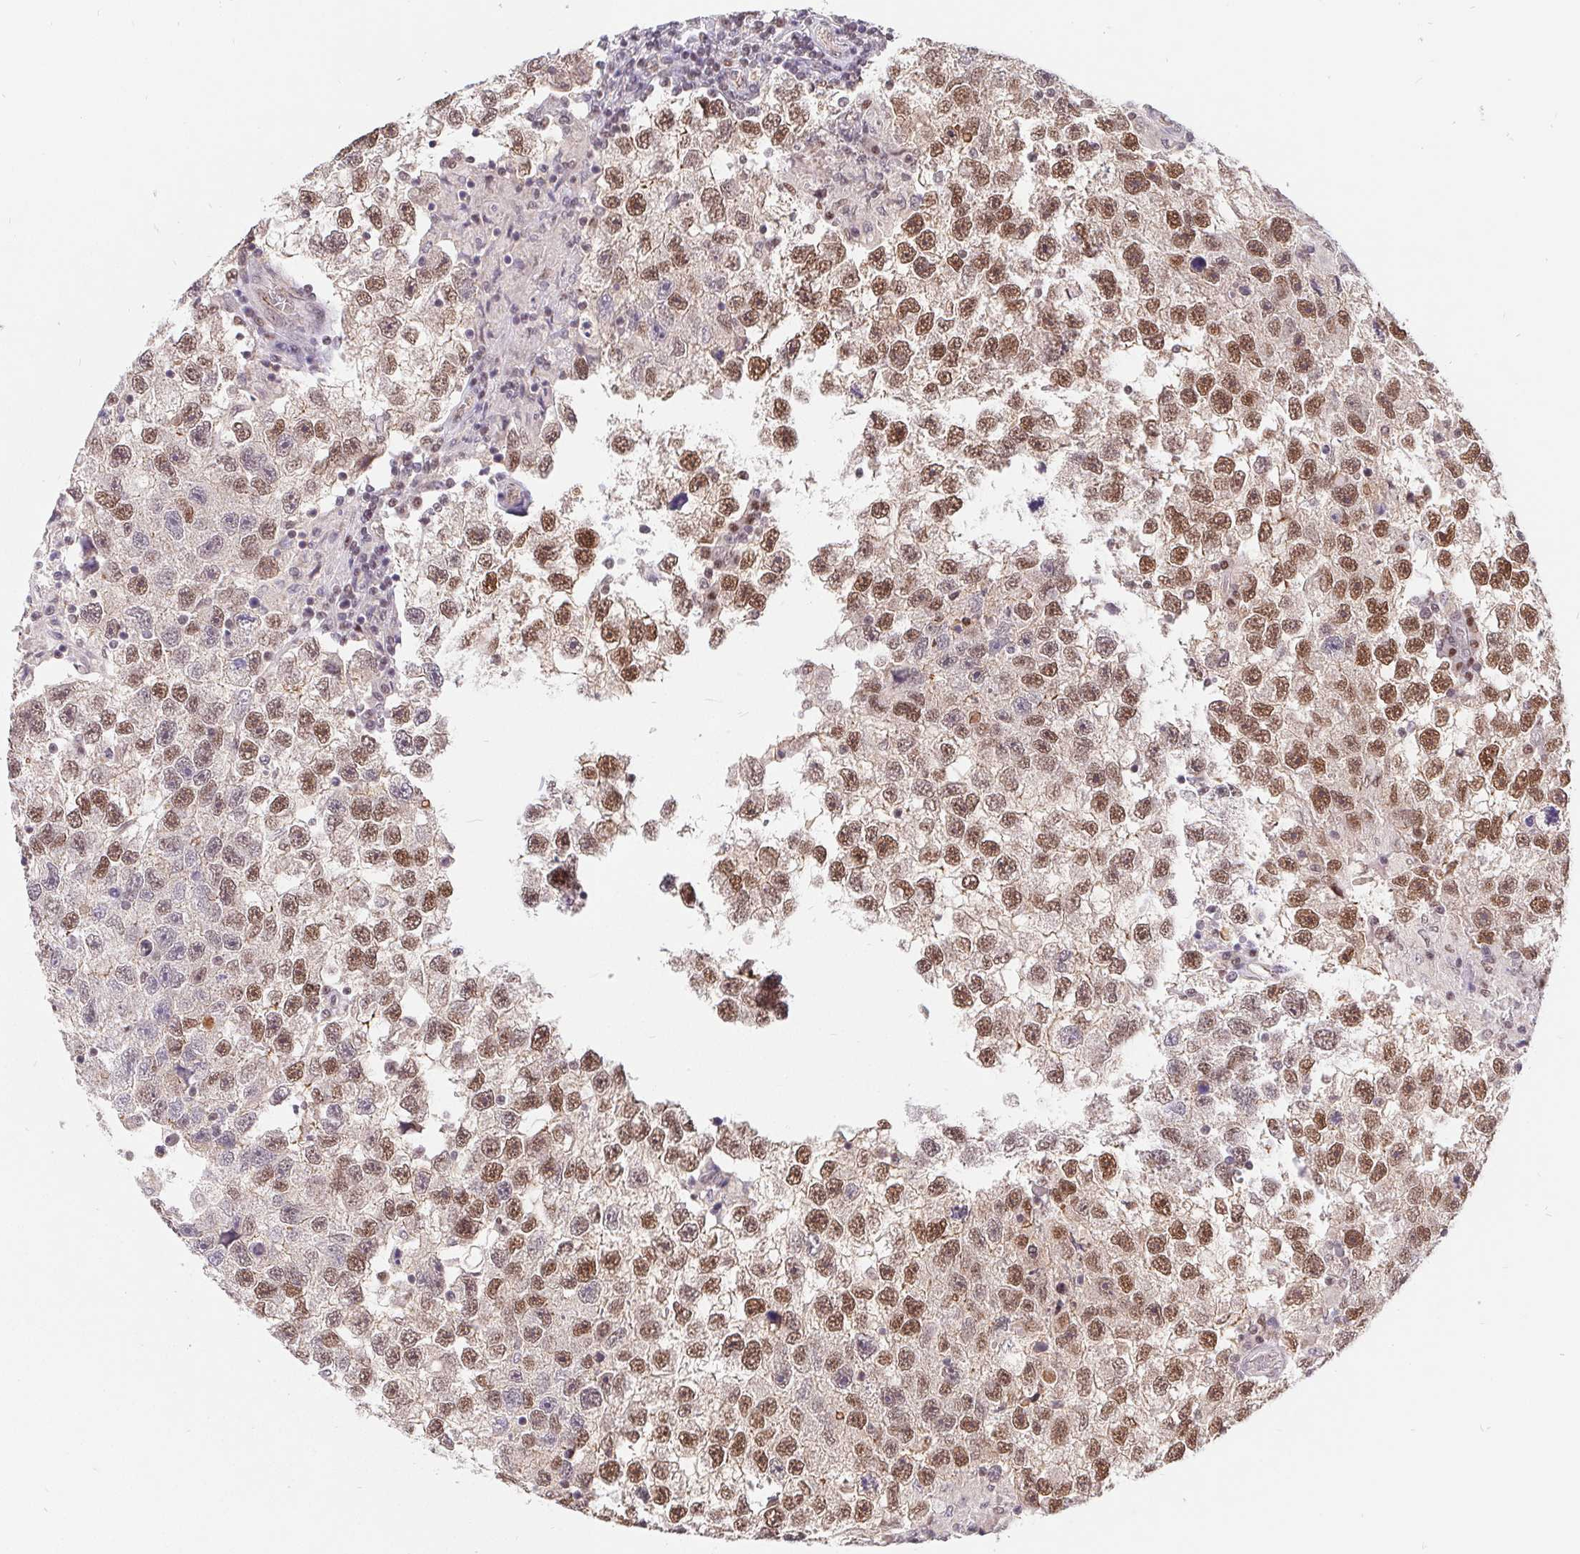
{"staining": {"intensity": "moderate", "quantity": "25%-75%", "location": "nuclear"}, "tissue": "testis cancer", "cell_type": "Tumor cells", "image_type": "cancer", "snomed": [{"axis": "morphology", "description": "Seminoma, NOS"}, {"axis": "topography", "description": "Testis"}], "caption": "A micrograph of human testis seminoma stained for a protein shows moderate nuclear brown staining in tumor cells. Using DAB (brown) and hematoxylin (blue) stains, captured at high magnification using brightfield microscopy.", "gene": "POU2F1", "patient": {"sex": "male", "age": 26}}